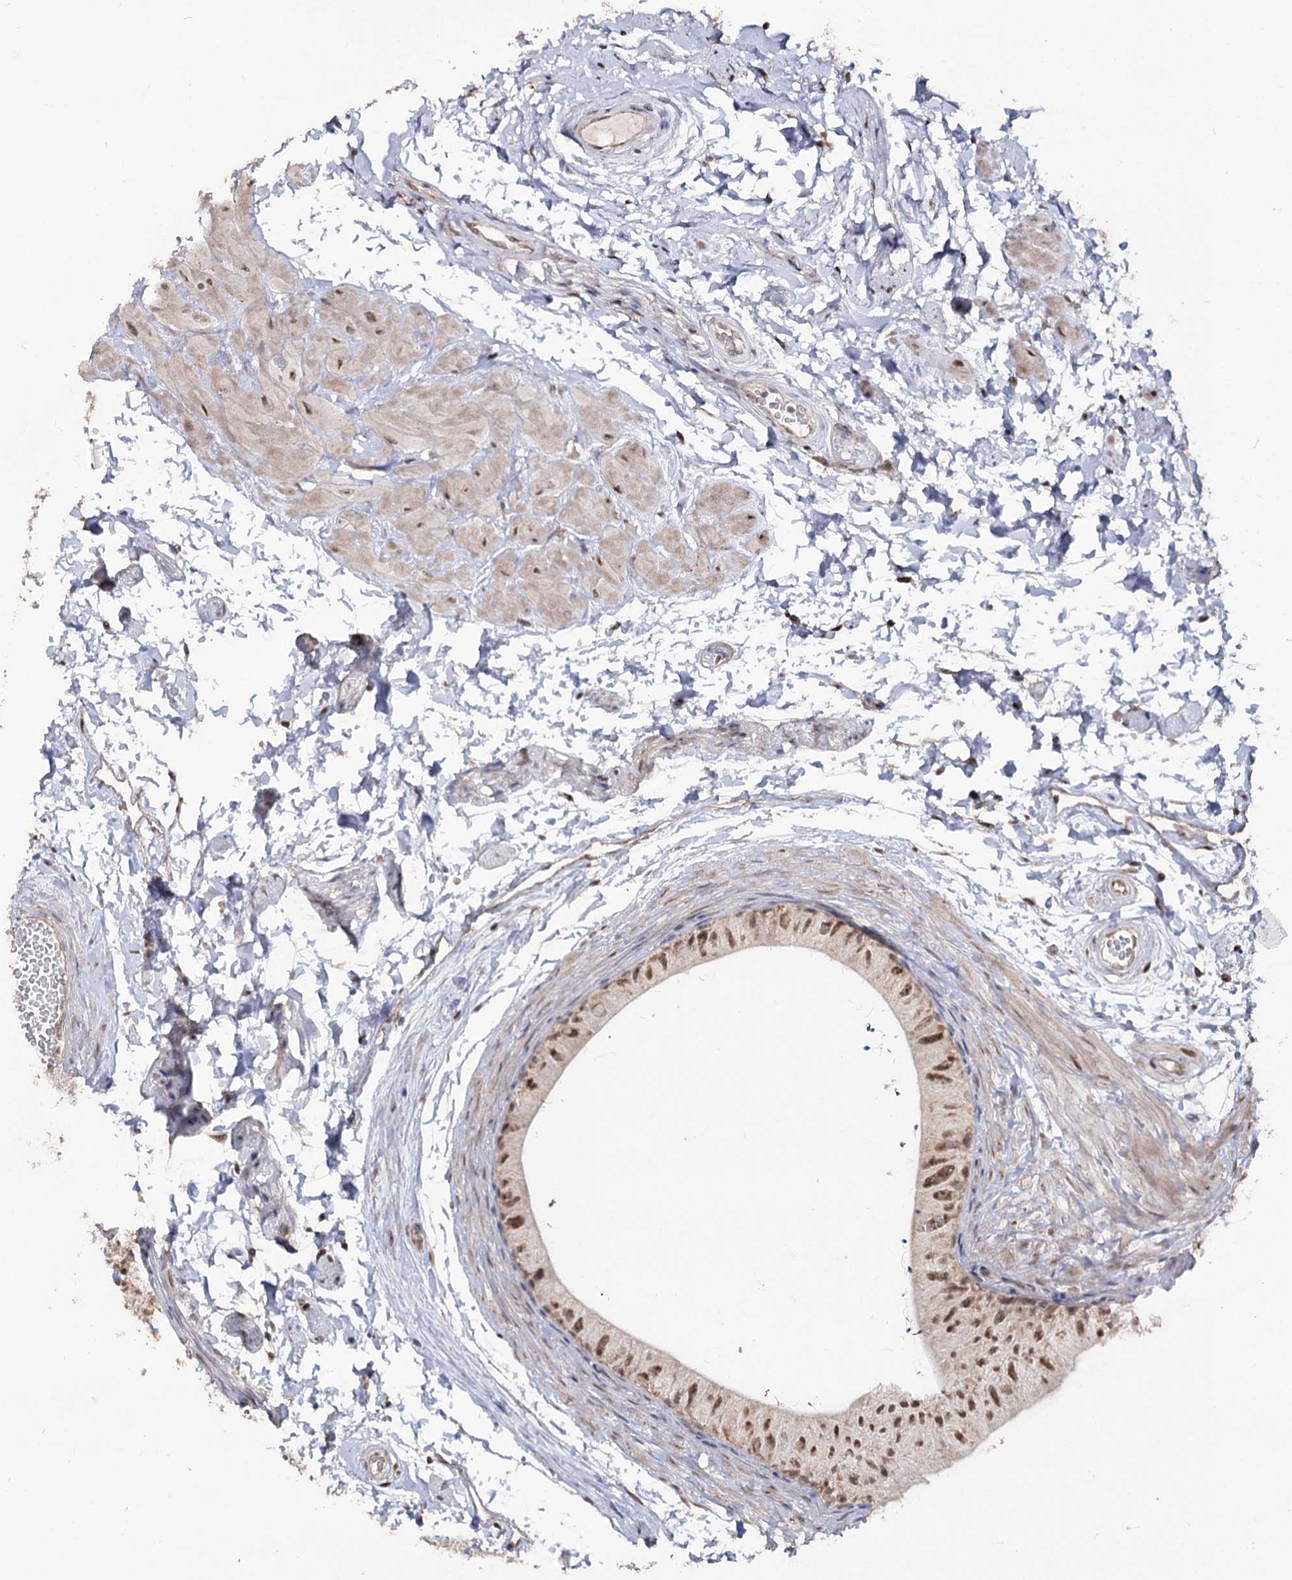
{"staining": {"intensity": "moderate", "quantity": ">75%", "location": "nuclear"}, "tissue": "epididymis", "cell_type": "Glandular cells", "image_type": "normal", "snomed": [{"axis": "morphology", "description": "Normal tissue, NOS"}, {"axis": "topography", "description": "Epididymis"}], "caption": "The immunohistochemical stain highlights moderate nuclear positivity in glandular cells of benign epididymis. The staining was performed using DAB, with brown indicating positive protein expression. Nuclei are stained blue with hematoxylin.", "gene": "RUFY4", "patient": {"sex": "male", "age": 50}}